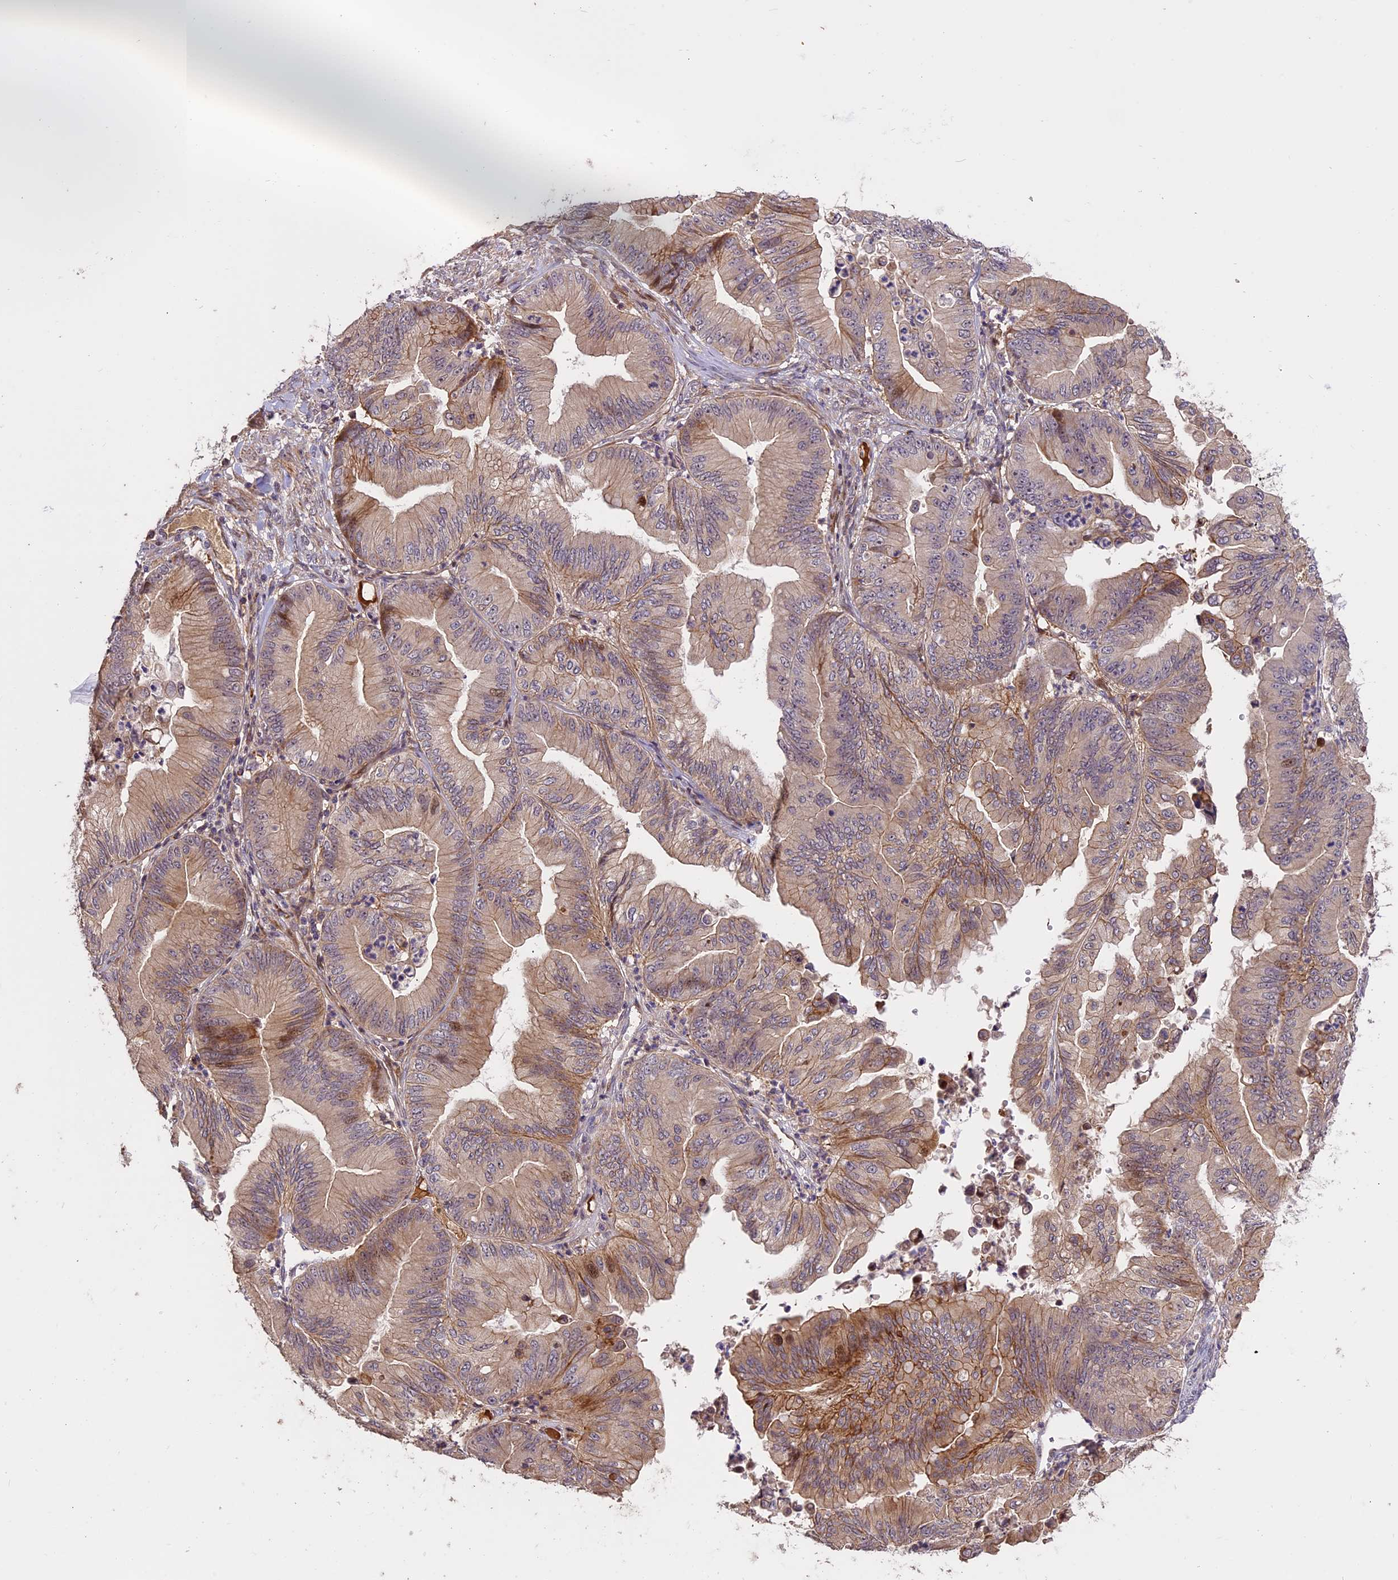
{"staining": {"intensity": "moderate", "quantity": "<25%", "location": "cytoplasmic/membranous"}, "tissue": "ovarian cancer", "cell_type": "Tumor cells", "image_type": "cancer", "snomed": [{"axis": "morphology", "description": "Cystadenocarcinoma, mucinous, NOS"}, {"axis": "topography", "description": "Ovary"}], "caption": "Tumor cells exhibit low levels of moderate cytoplasmic/membranous positivity in about <25% of cells in mucinous cystadenocarcinoma (ovarian).", "gene": "ENHO", "patient": {"sex": "female", "age": 71}}